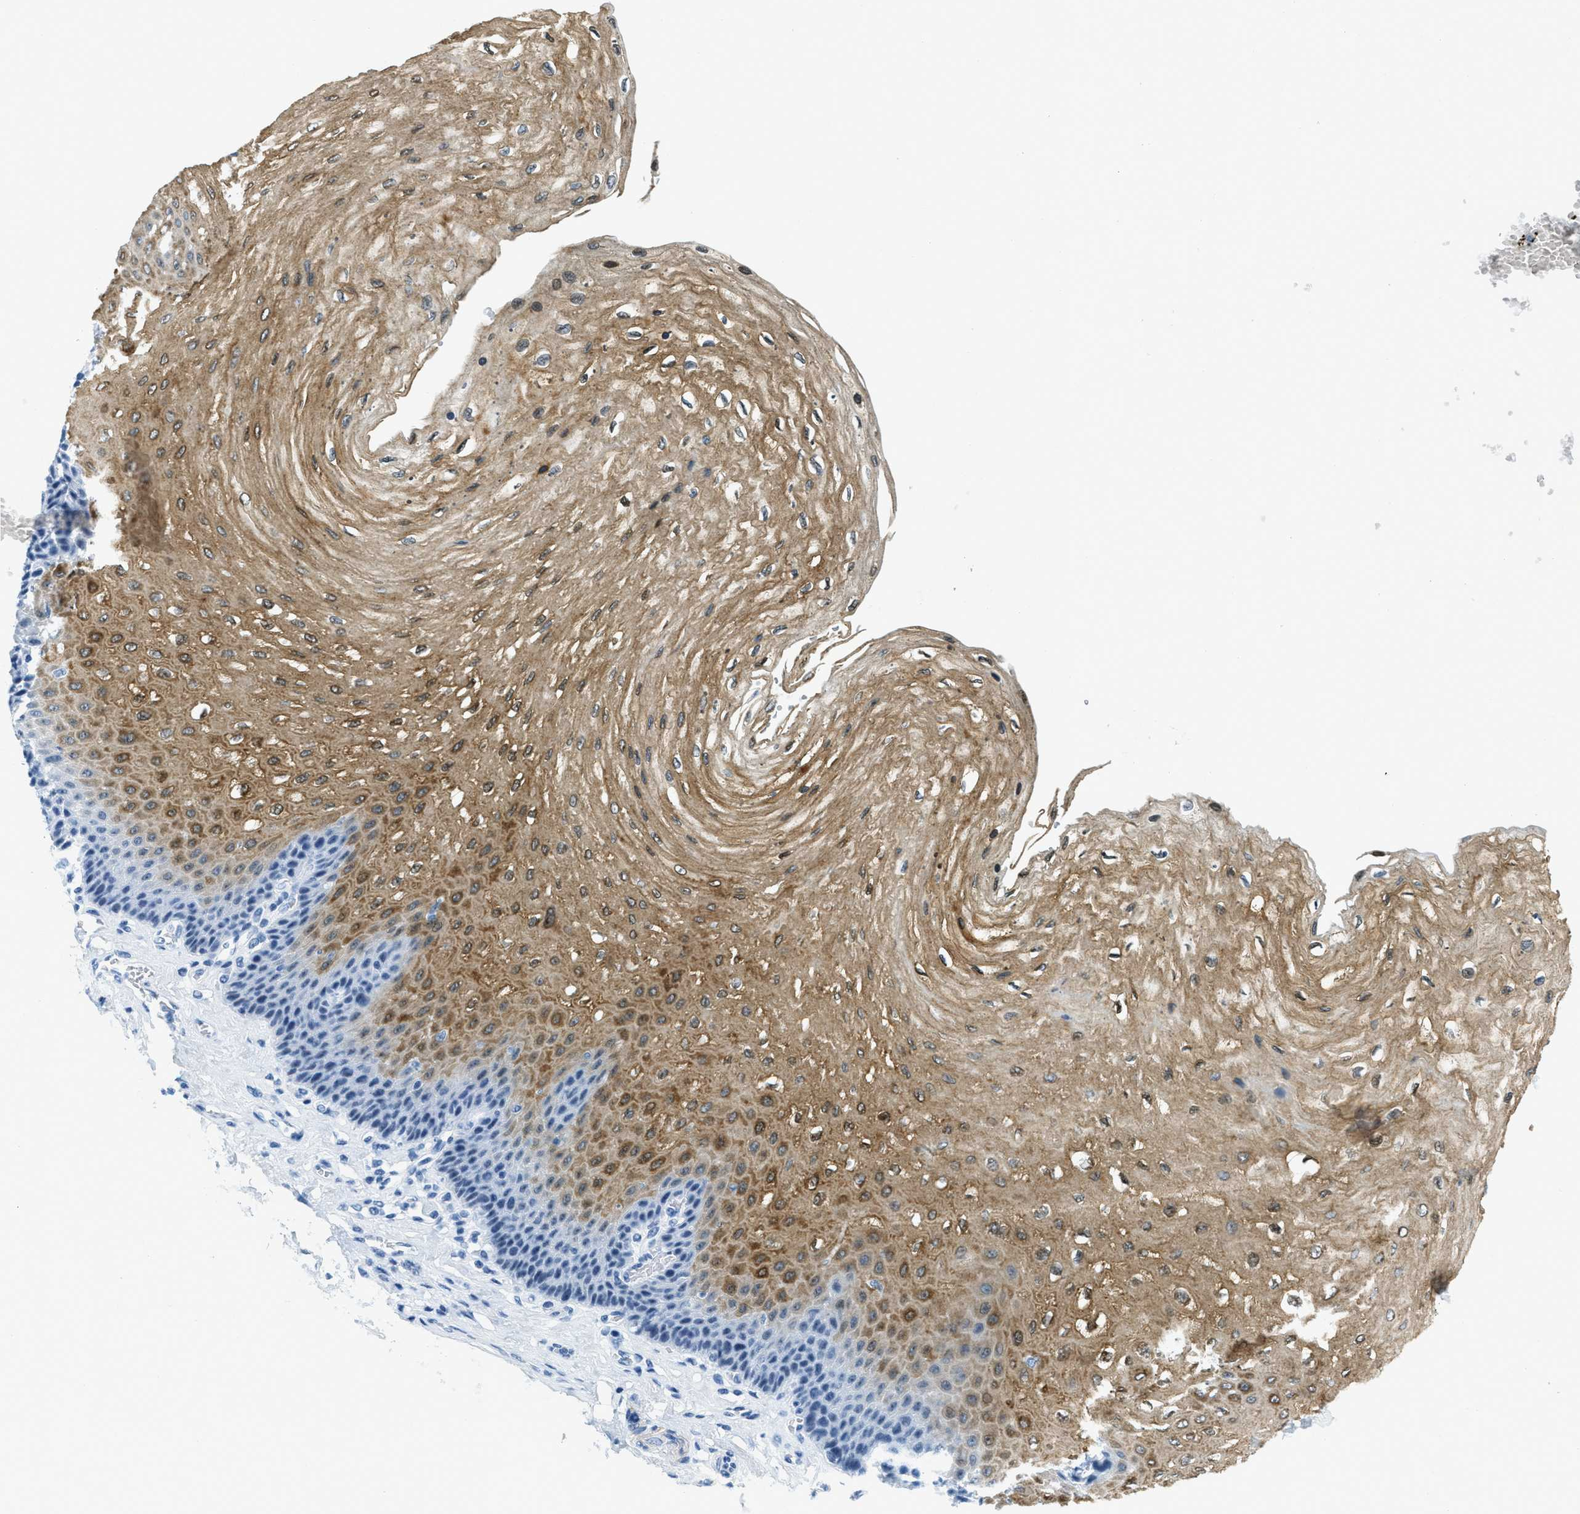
{"staining": {"intensity": "moderate", "quantity": ">75%", "location": "cytoplasmic/membranous,nuclear"}, "tissue": "esophagus", "cell_type": "Squamous epithelial cells", "image_type": "normal", "snomed": [{"axis": "morphology", "description": "Normal tissue, NOS"}, {"axis": "topography", "description": "Esophagus"}], "caption": "Squamous epithelial cells reveal medium levels of moderate cytoplasmic/membranous,nuclear positivity in about >75% of cells in normal esophagus.", "gene": "PLA2G2A", "patient": {"sex": "female", "age": 72}}